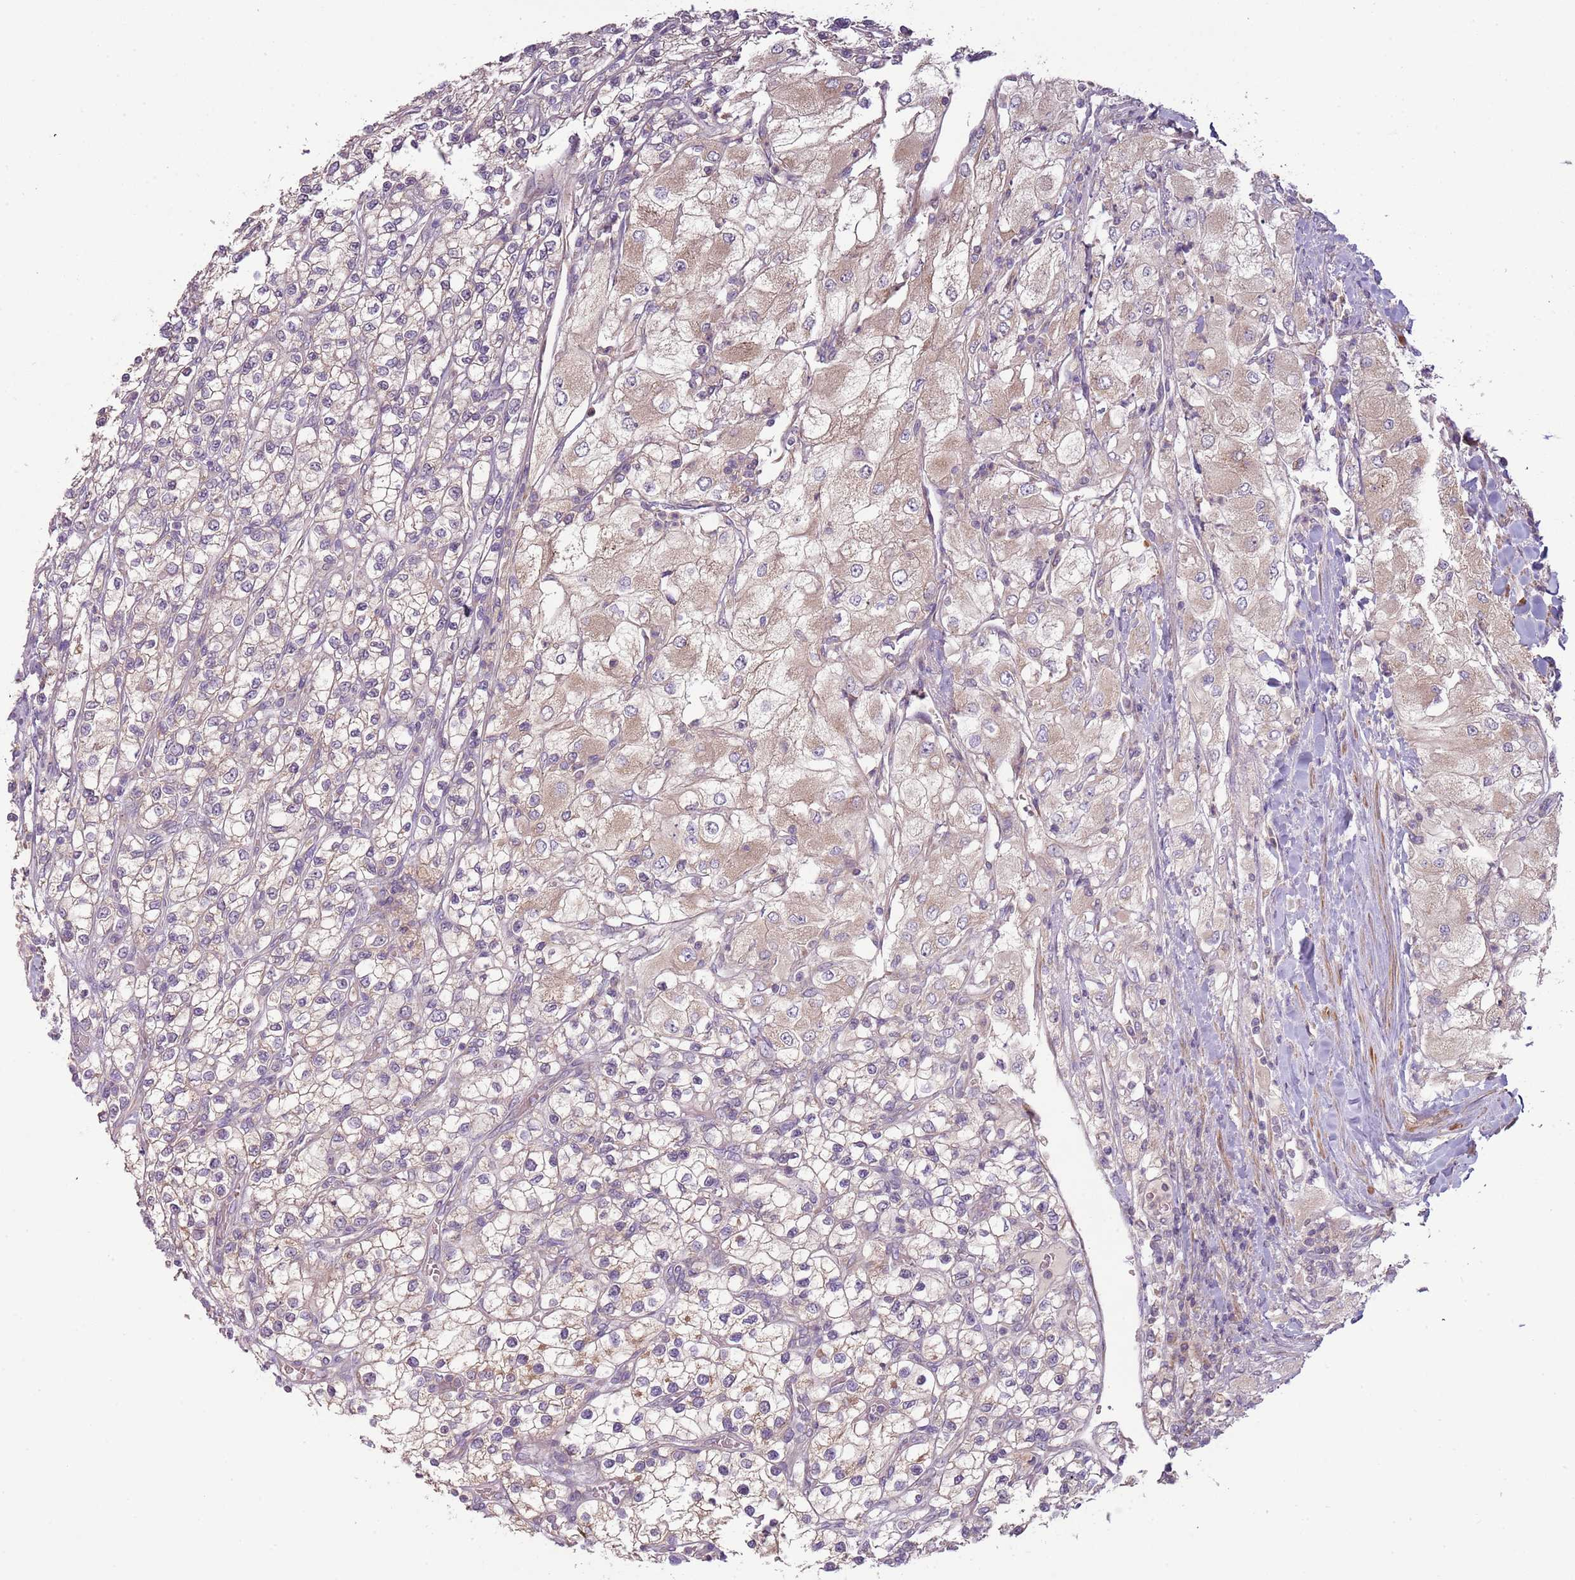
{"staining": {"intensity": "weak", "quantity": "25%-75%", "location": "cytoplasmic/membranous"}, "tissue": "renal cancer", "cell_type": "Tumor cells", "image_type": "cancer", "snomed": [{"axis": "morphology", "description": "Adenocarcinoma, NOS"}, {"axis": "topography", "description": "Kidney"}], "caption": "Immunohistochemical staining of human renal cancer (adenocarcinoma) exhibits weak cytoplasmic/membranous protein expression in about 25%-75% of tumor cells. The protein of interest is shown in brown color, while the nuclei are stained blue.", "gene": "DTD2", "patient": {"sex": "male", "age": 80}}